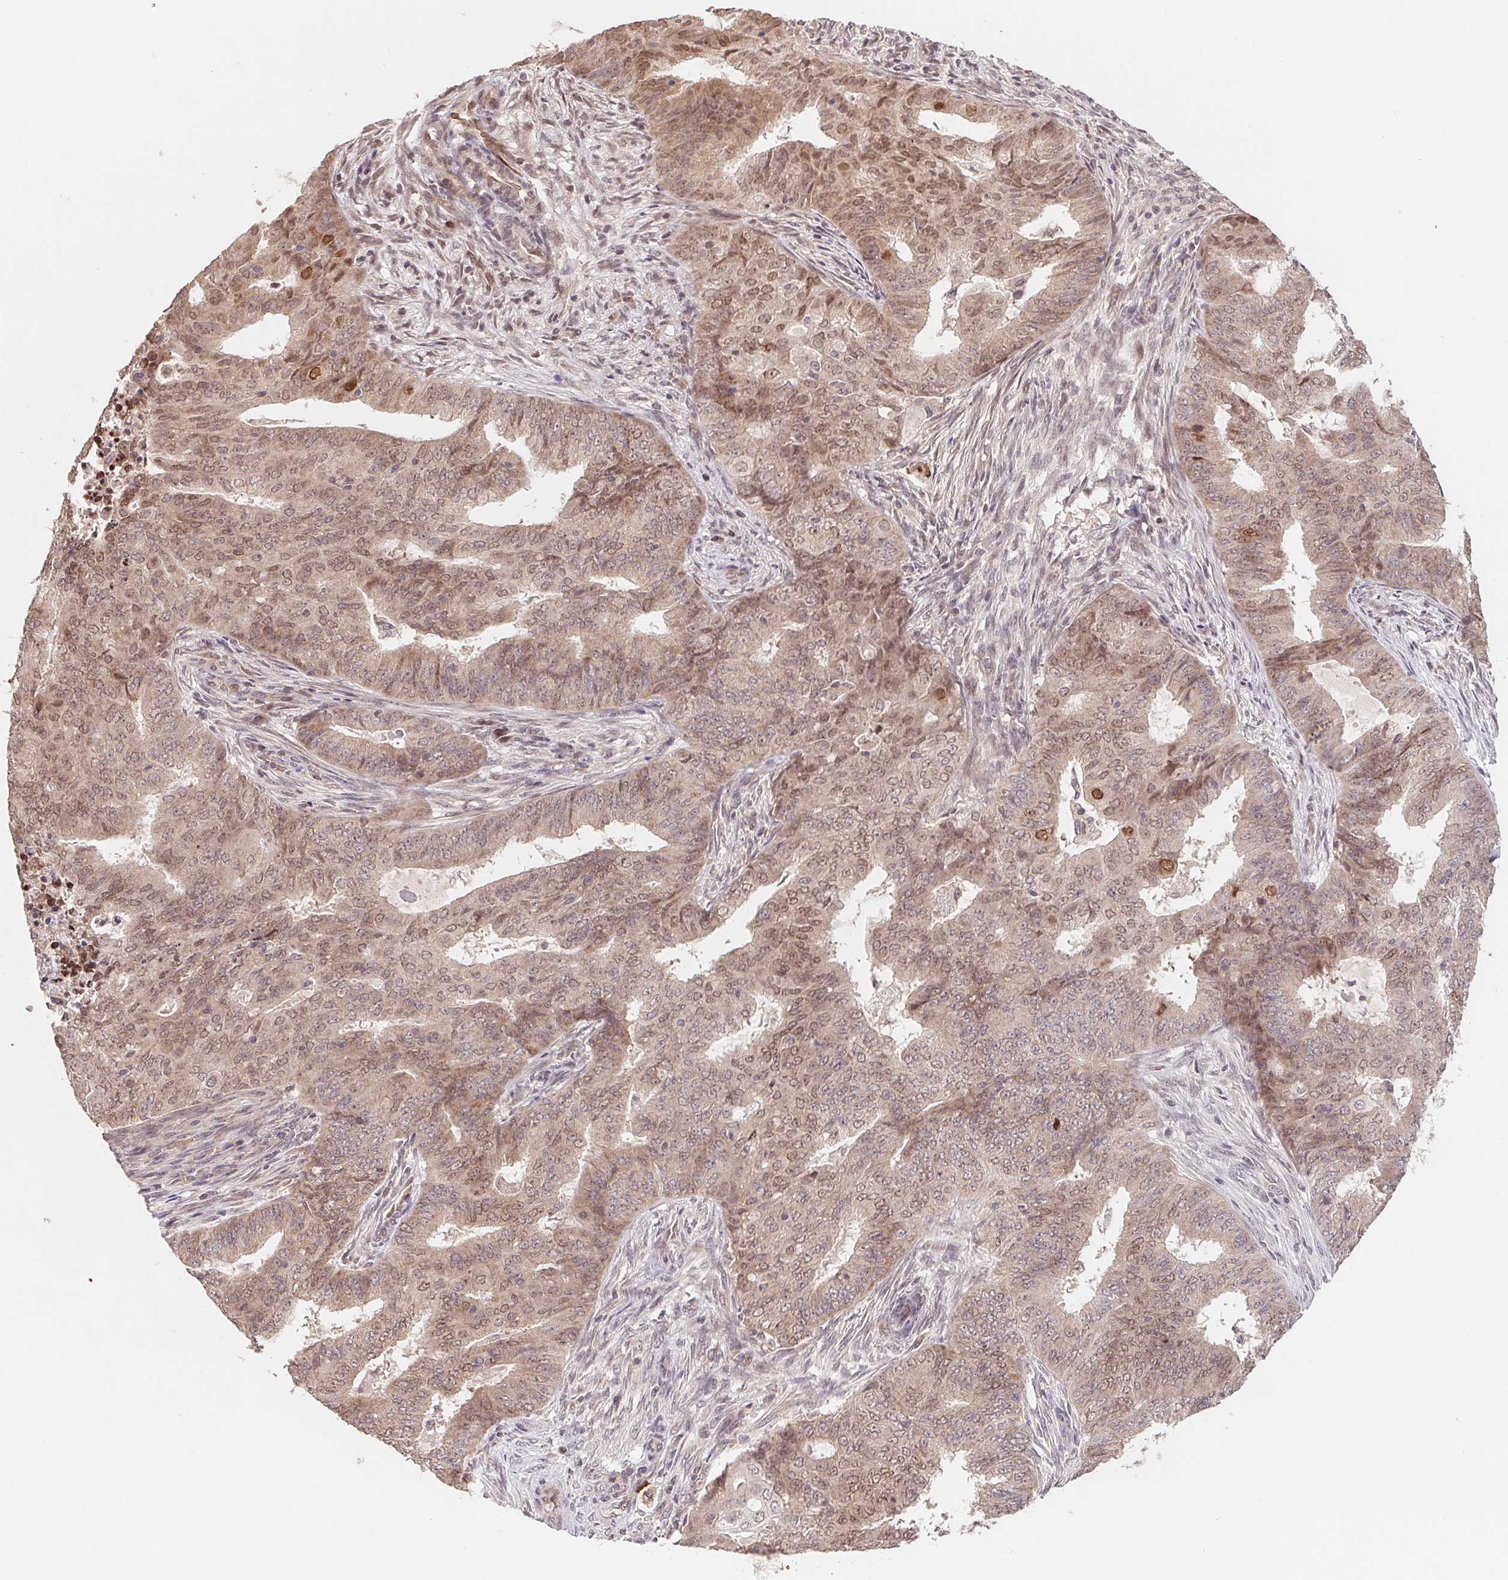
{"staining": {"intensity": "moderate", "quantity": "<25%", "location": "nuclear"}, "tissue": "endometrial cancer", "cell_type": "Tumor cells", "image_type": "cancer", "snomed": [{"axis": "morphology", "description": "Adenocarcinoma, NOS"}, {"axis": "topography", "description": "Endometrium"}], "caption": "Brown immunohistochemical staining in endometrial adenocarcinoma shows moderate nuclear expression in about <25% of tumor cells.", "gene": "HMGN3", "patient": {"sex": "female", "age": 62}}